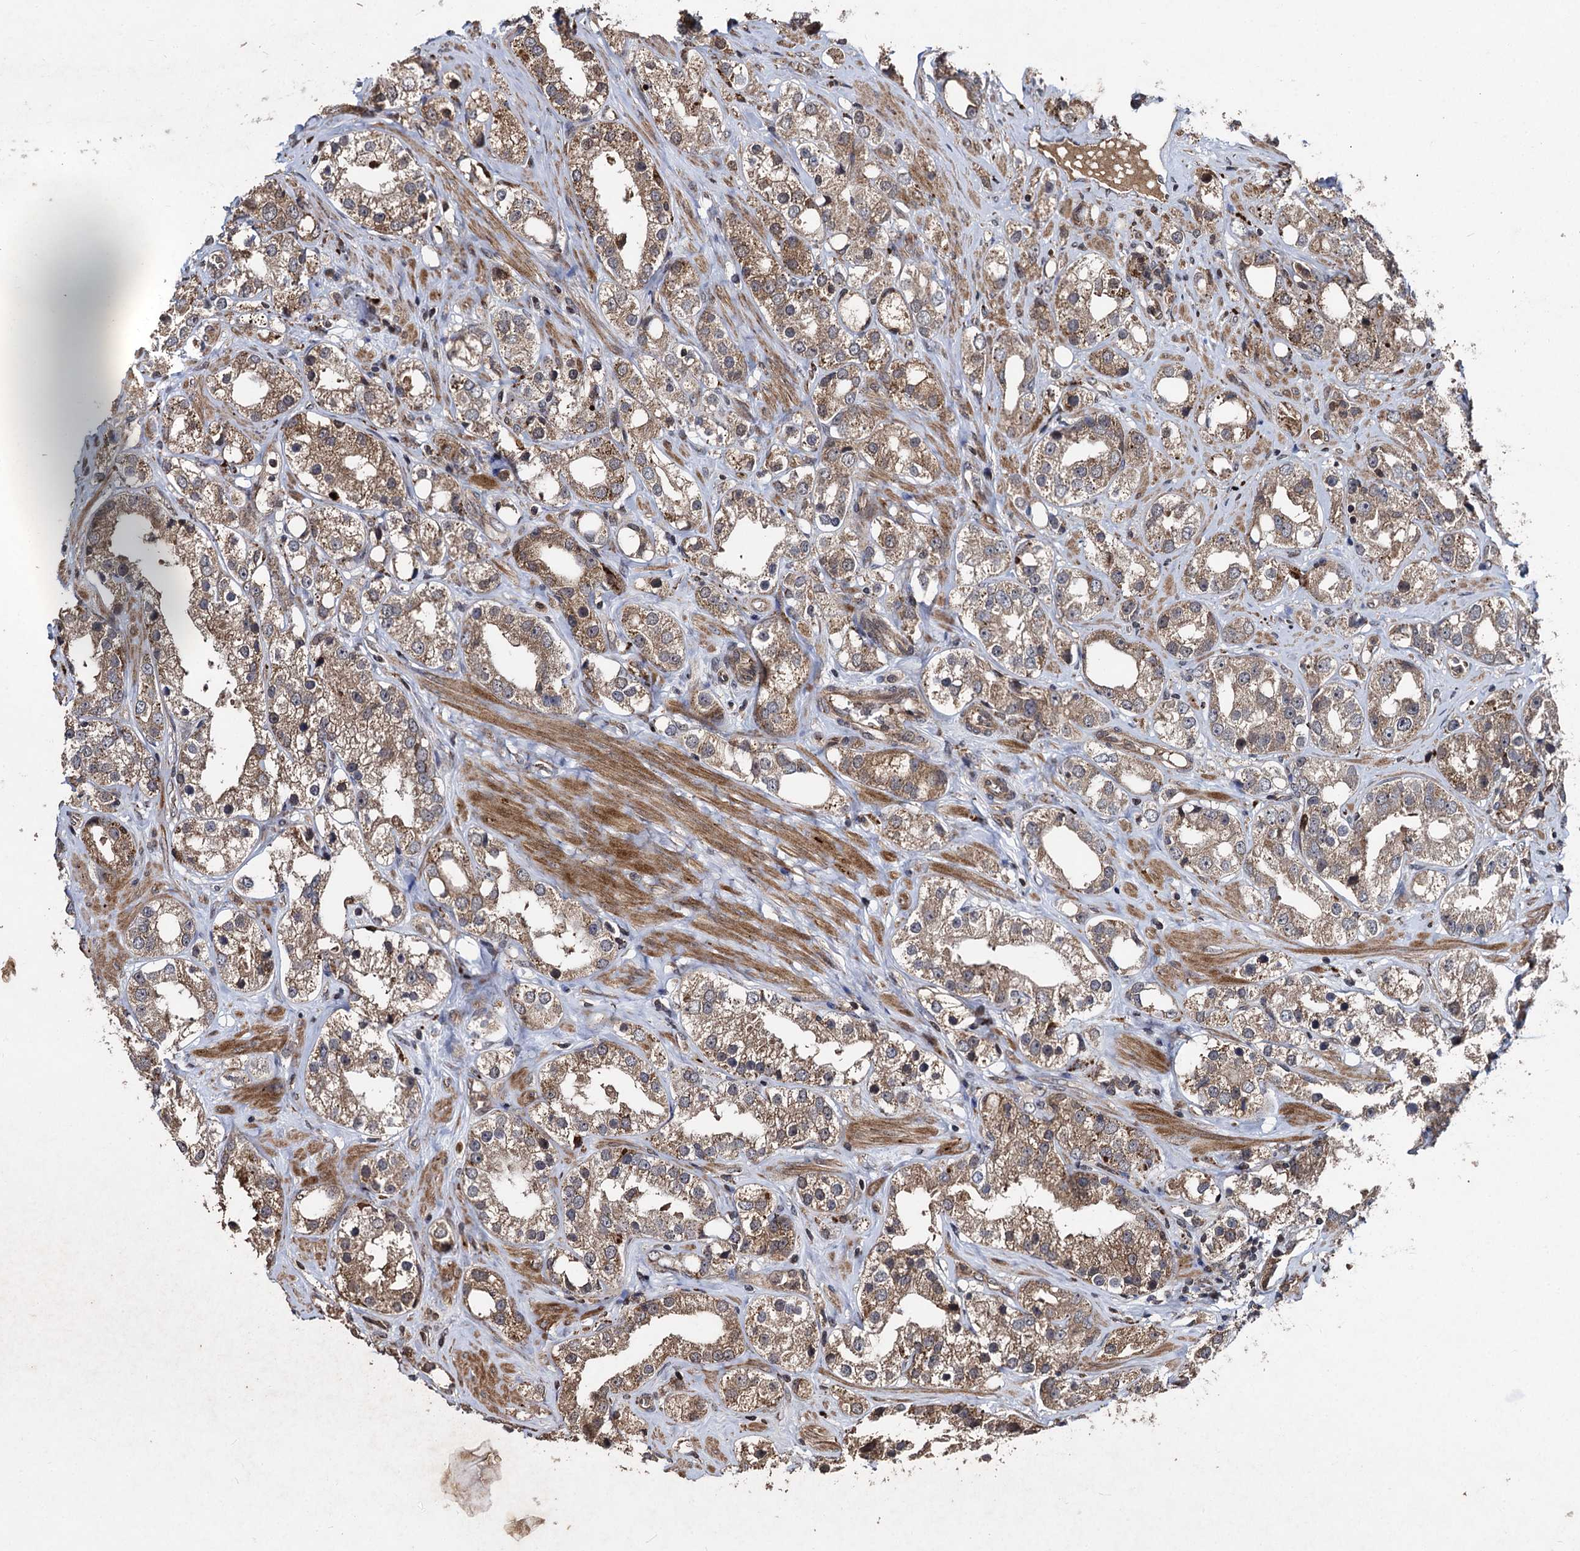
{"staining": {"intensity": "moderate", "quantity": "25%-75%", "location": "cytoplasmic/membranous"}, "tissue": "prostate cancer", "cell_type": "Tumor cells", "image_type": "cancer", "snomed": [{"axis": "morphology", "description": "Adenocarcinoma, NOS"}, {"axis": "topography", "description": "Prostate"}], "caption": "Immunohistochemical staining of human prostate cancer (adenocarcinoma) exhibits moderate cytoplasmic/membranous protein expression in about 25%-75% of tumor cells.", "gene": "BCL2L2", "patient": {"sex": "male", "age": 79}}